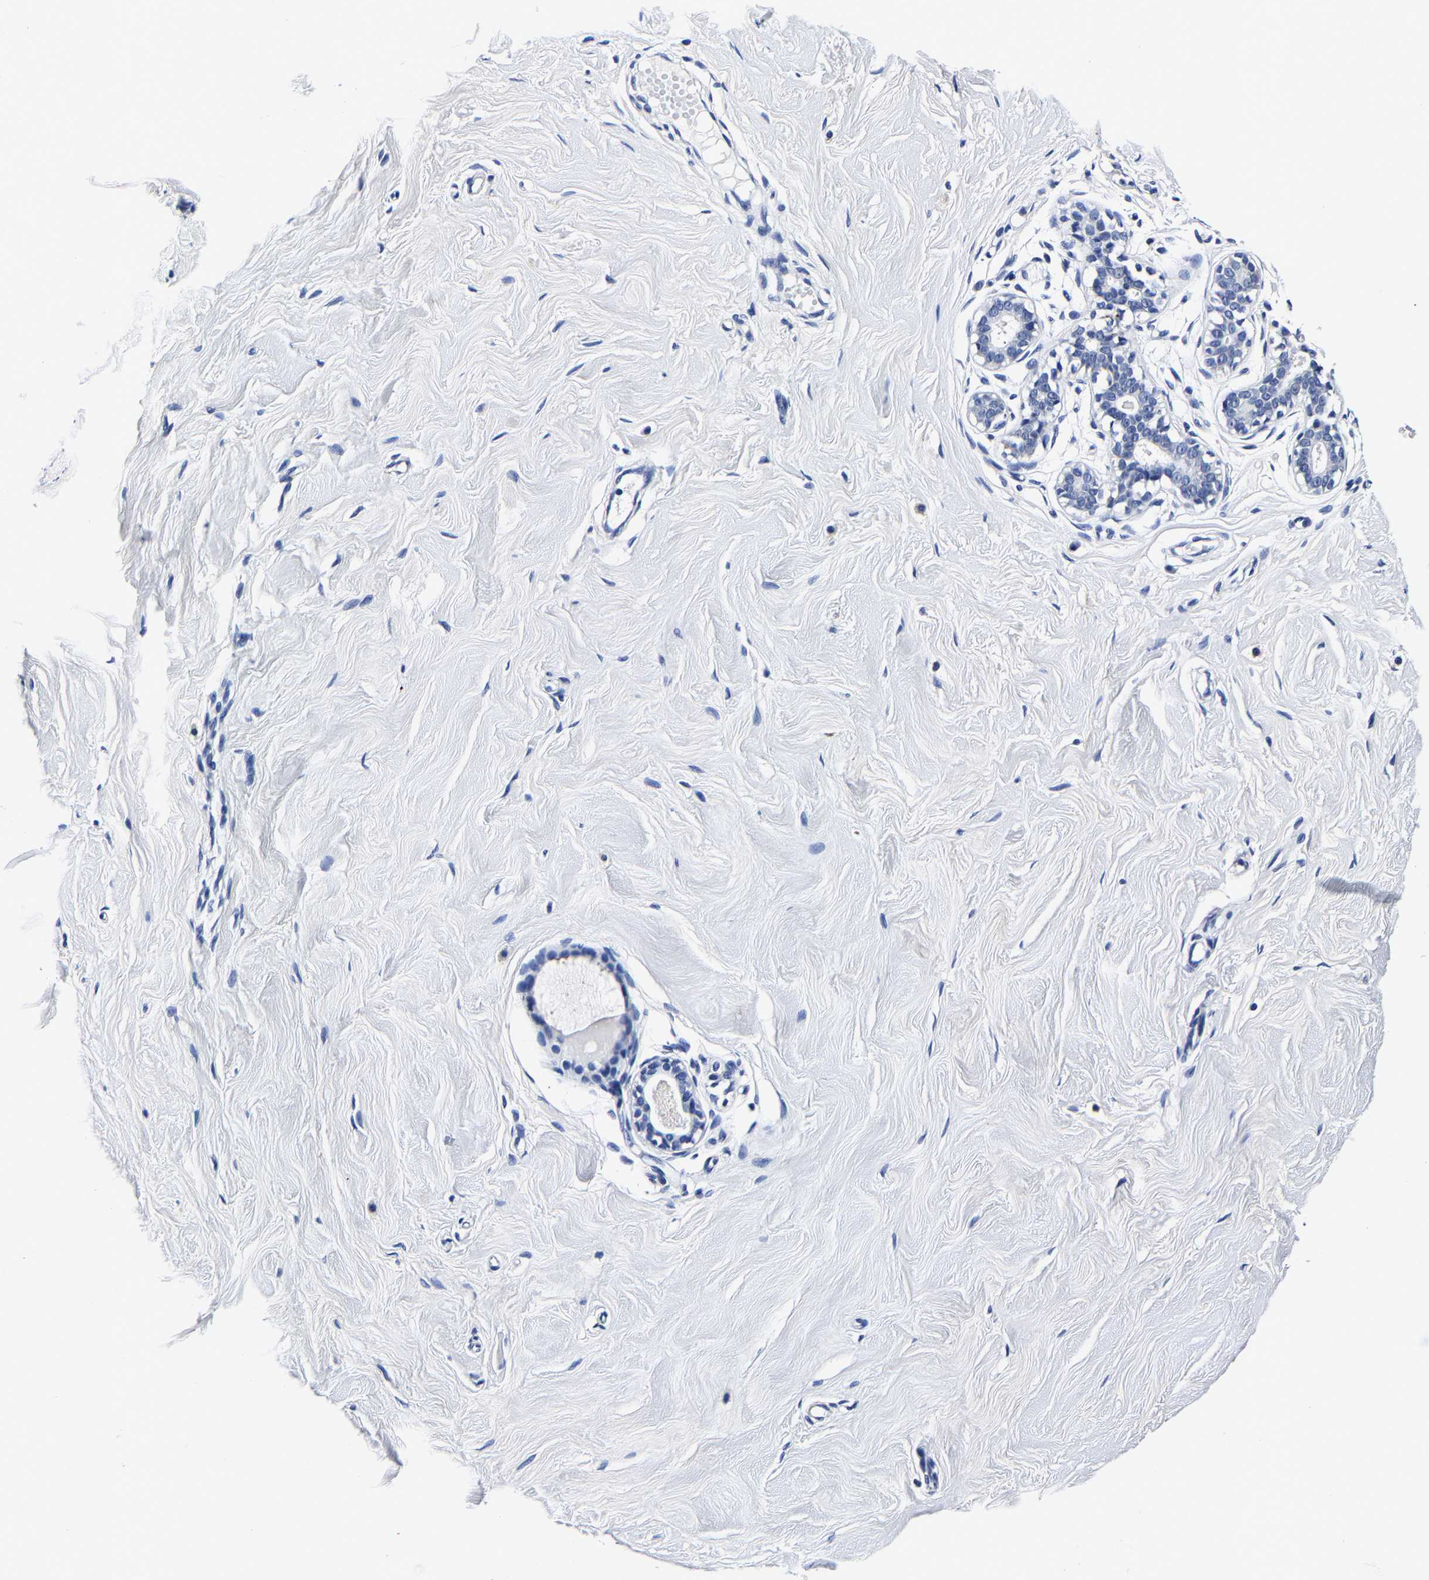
{"staining": {"intensity": "negative", "quantity": "none", "location": "none"}, "tissue": "breast", "cell_type": "Adipocytes", "image_type": "normal", "snomed": [{"axis": "morphology", "description": "Normal tissue, NOS"}, {"axis": "topography", "description": "Breast"}], "caption": "Immunohistochemistry micrograph of normal breast: breast stained with DAB (3,3'-diaminobenzidine) demonstrates no significant protein expression in adipocytes. (Brightfield microscopy of DAB IHC at high magnification).", "gene": "PSPH", "patient": {"sex": "female", "age": 23}}